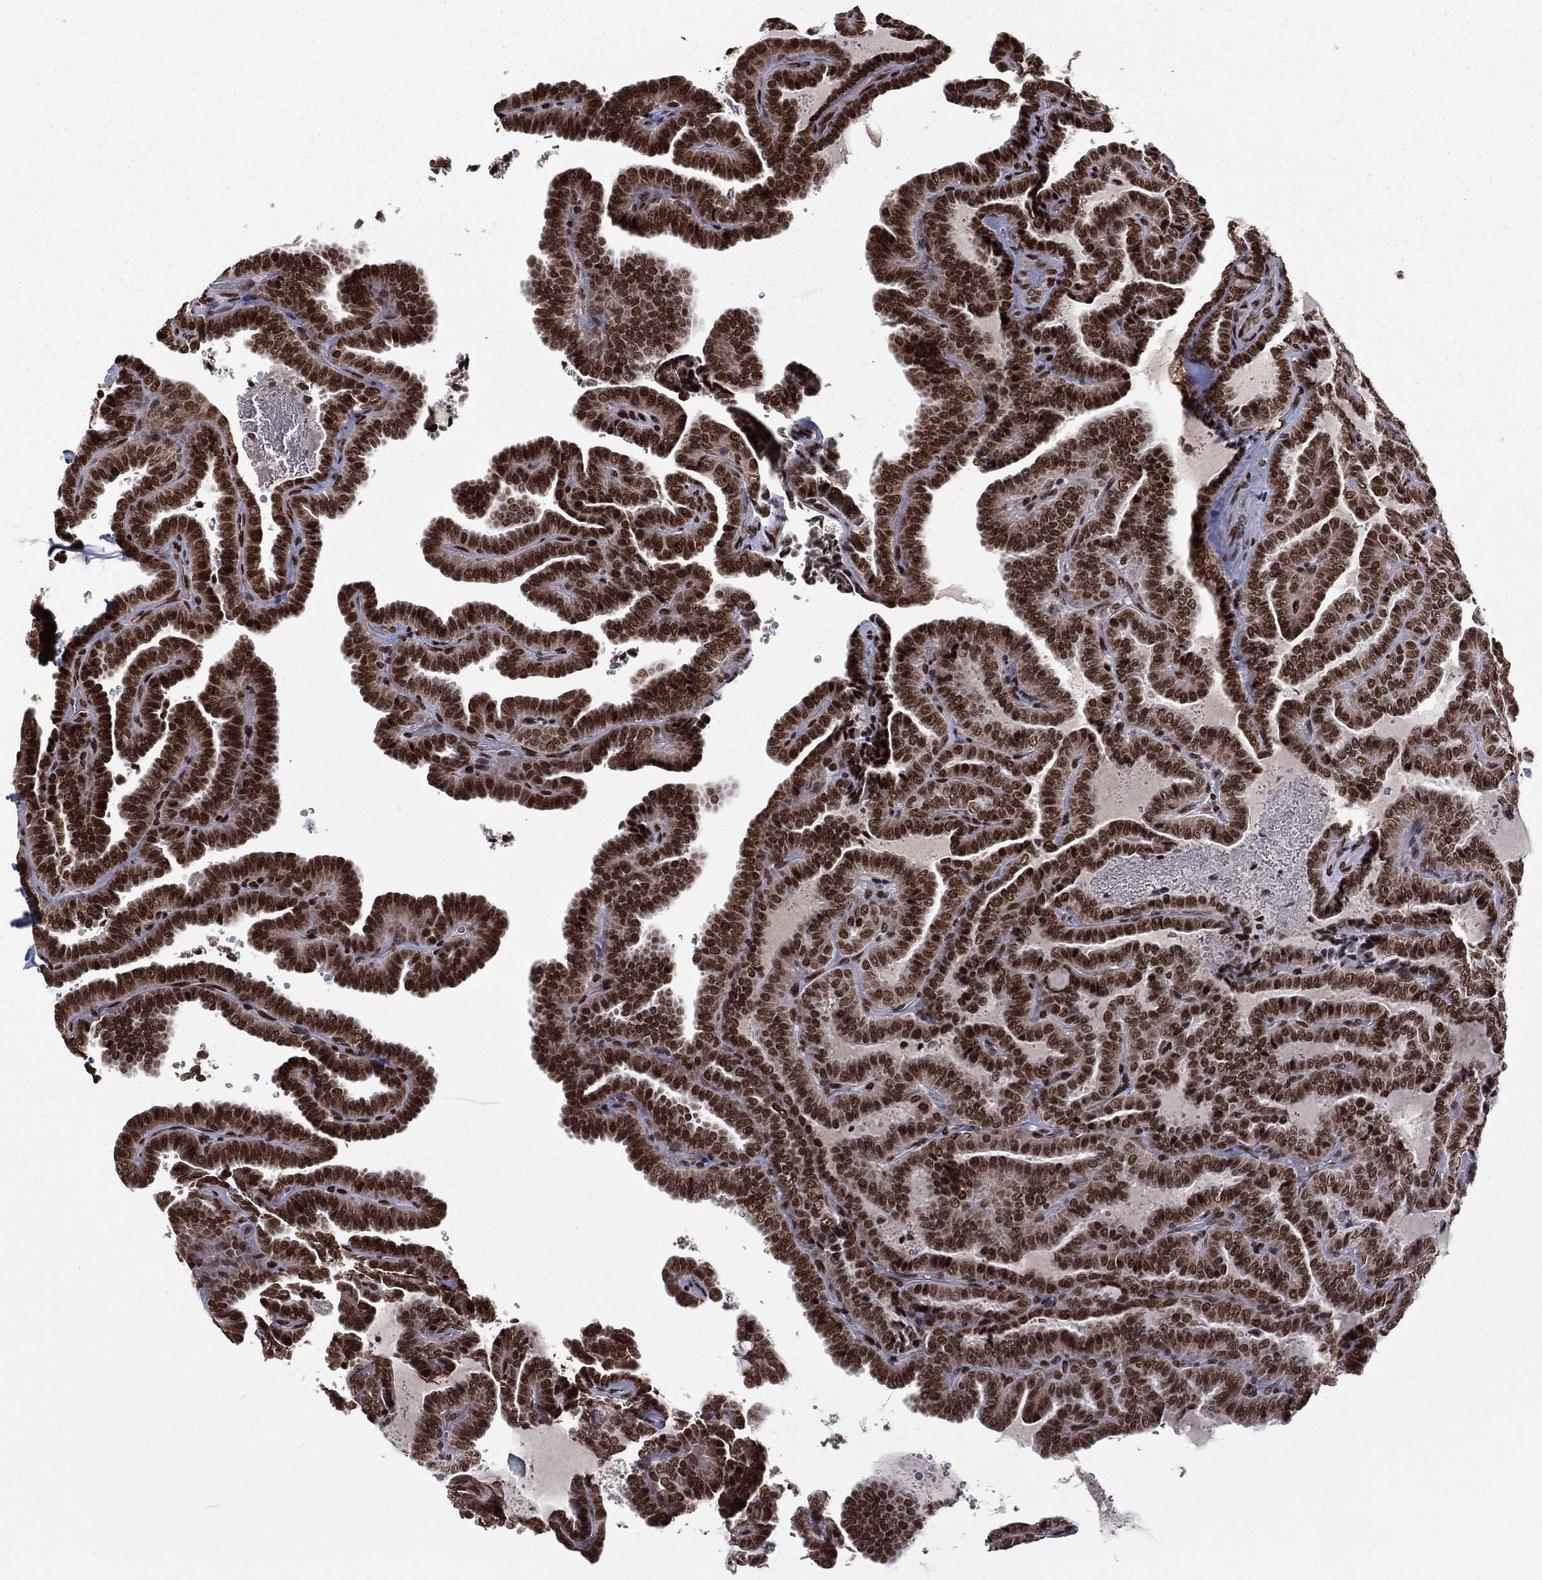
{"staining": {"intensity": "strong", "quantity": ">75%", "location": "nuclear"}, "tissue": "thyroid cancer", "cell_type": "Tumor cells", "image_type": "cancer", "snomed": [{"axis": "morphology", "description": "Papillary adenocarcinoma, NOS"}, {"axis": "topography", "description": "Thyroid gland"}], "caption": "Strong nuclear staining is identified in approximately >75% of tumor cells in papillary adenocarcinoma (thyroid). Nuclei are stained in blue.", "gene": "C5orf24", "patient": {"sex": "female", "age": 39}}